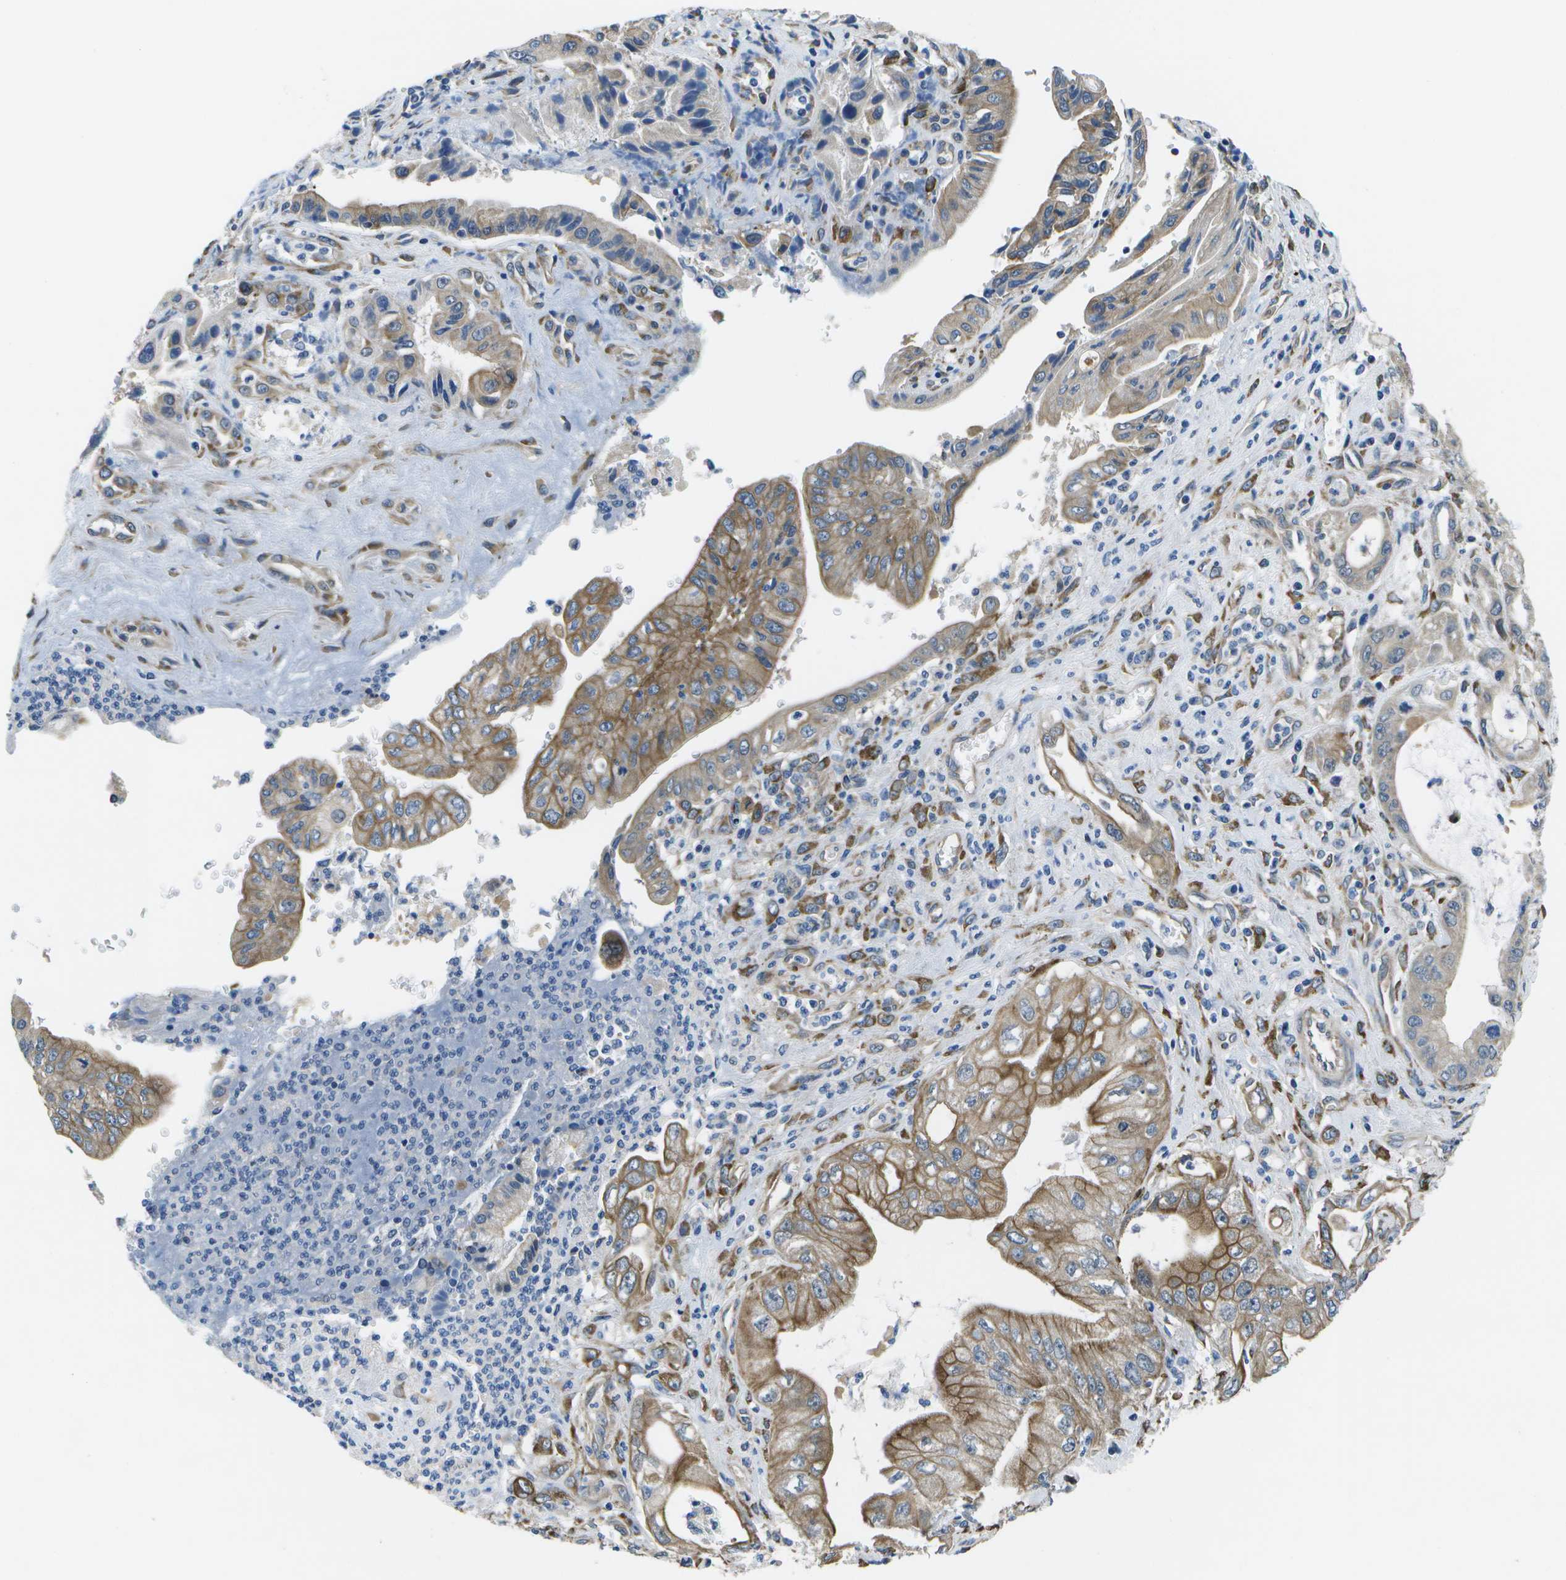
{"staining": {"intensity": "moderate", "quantity": ">75%", "location": "cytoplasmic/membranous"}, "tissue": "pancreatic cancer", "cell_type": "Tumor cells", "image_type": "cancer", "snomed": [{"axis": "morphology", "description": "Adenocarcinoma, NOS"}, {"axis": "topography", "description": "Pancreas"}], "caption": "High-power microscopy captured an immunohistochemistry (IHC) micrograph of pancreatic adenocarcinoma, revealing moderate cytoplasmic/membranous positivity in about >75% of tumor cells. (IHC, brightfield microscopy, high magnification).", "gene": "P3H1", "patient": {"sex": "female", "age": 73}}